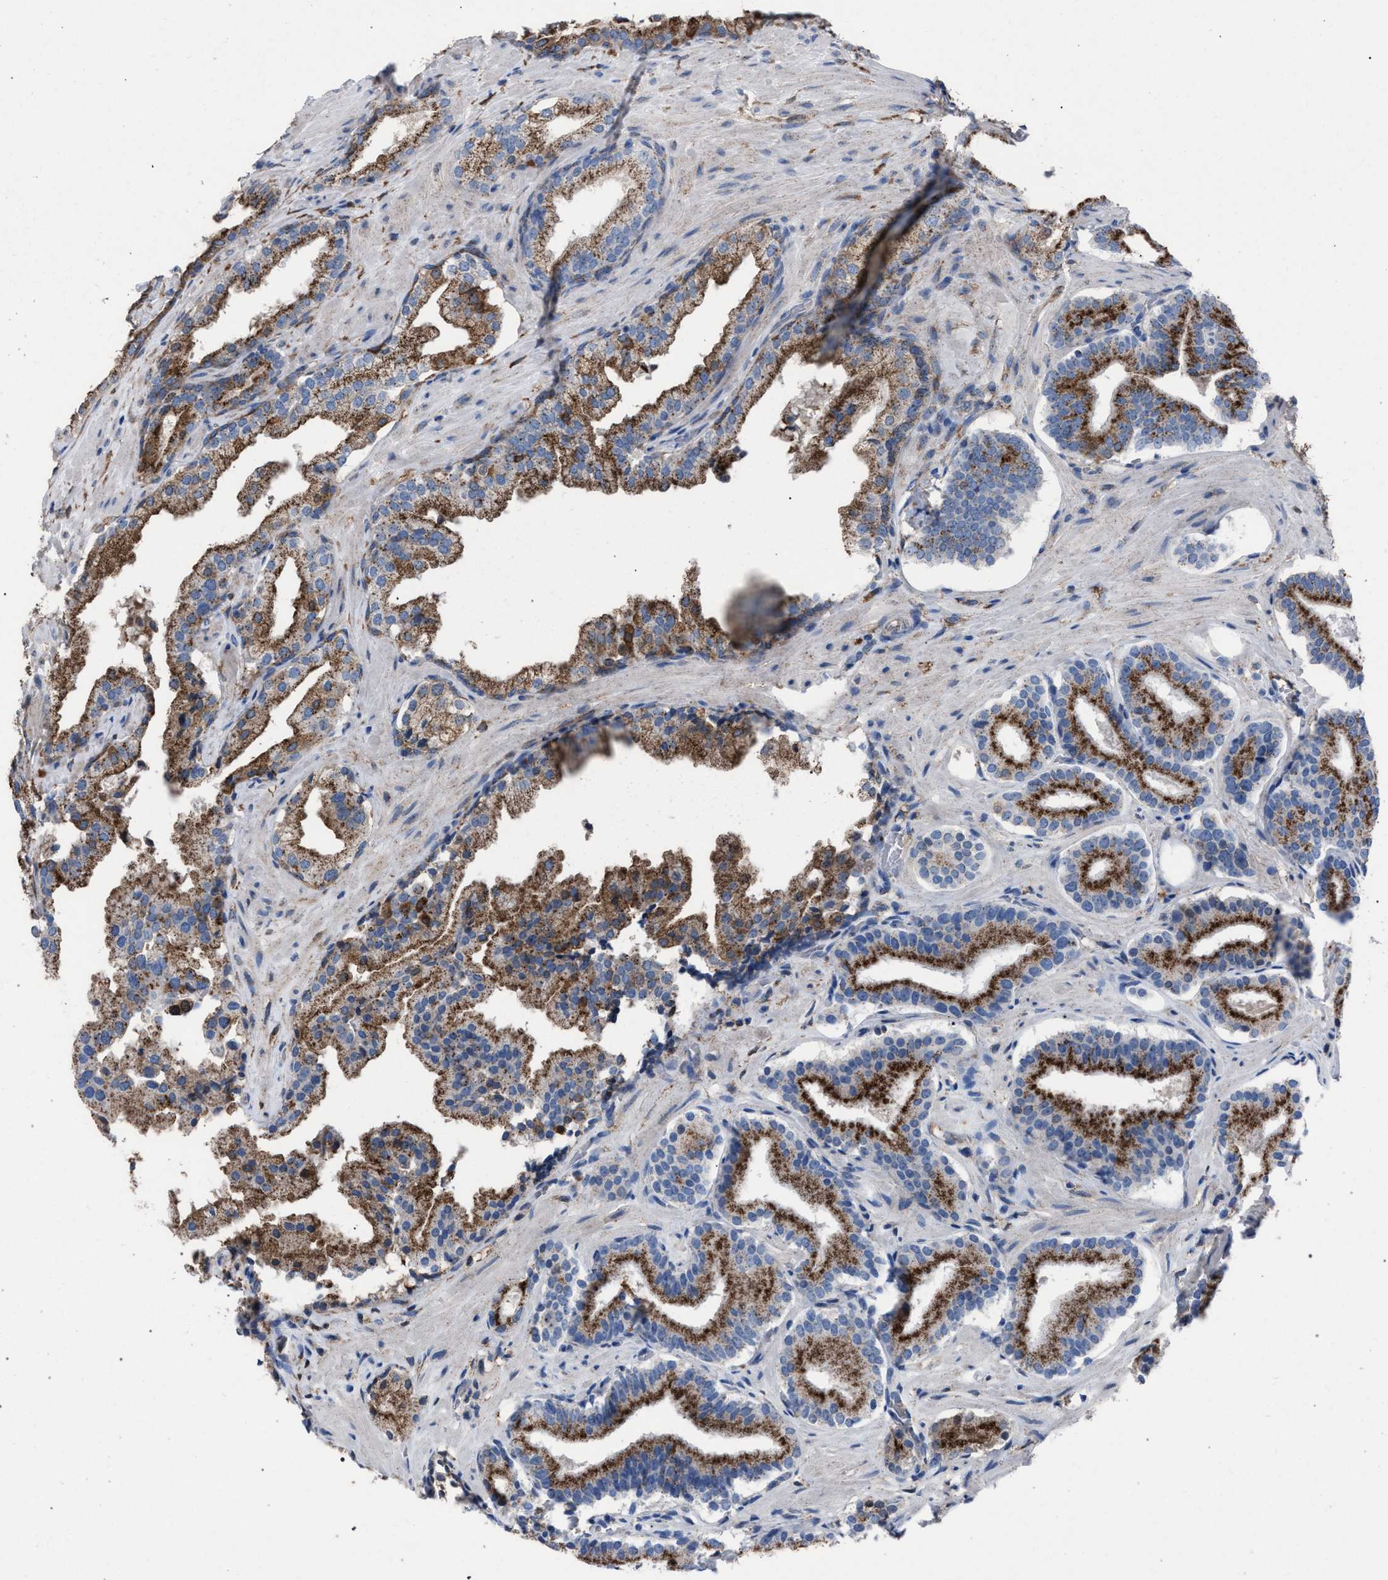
{"staining": {"intensity": "strong", "quantity": ">75%", "location": "cytoplasmic/membranous"}, "tissue": "prostate cancer", "cell_type": "Tumor cells", "image_type": "cancer", "snomed": [{"axis": "morphology", "description": "Adenocarcinoma, Low grade"}, {"axis": "topography", "description": "Prostate"}], "caption": "Human prostate low-grade adenocarcinoma stained with a protein marker shows strong staining in tumor cells.", "gene": "HSD17B4", "patient": {"sex": "male", "age": 51}}